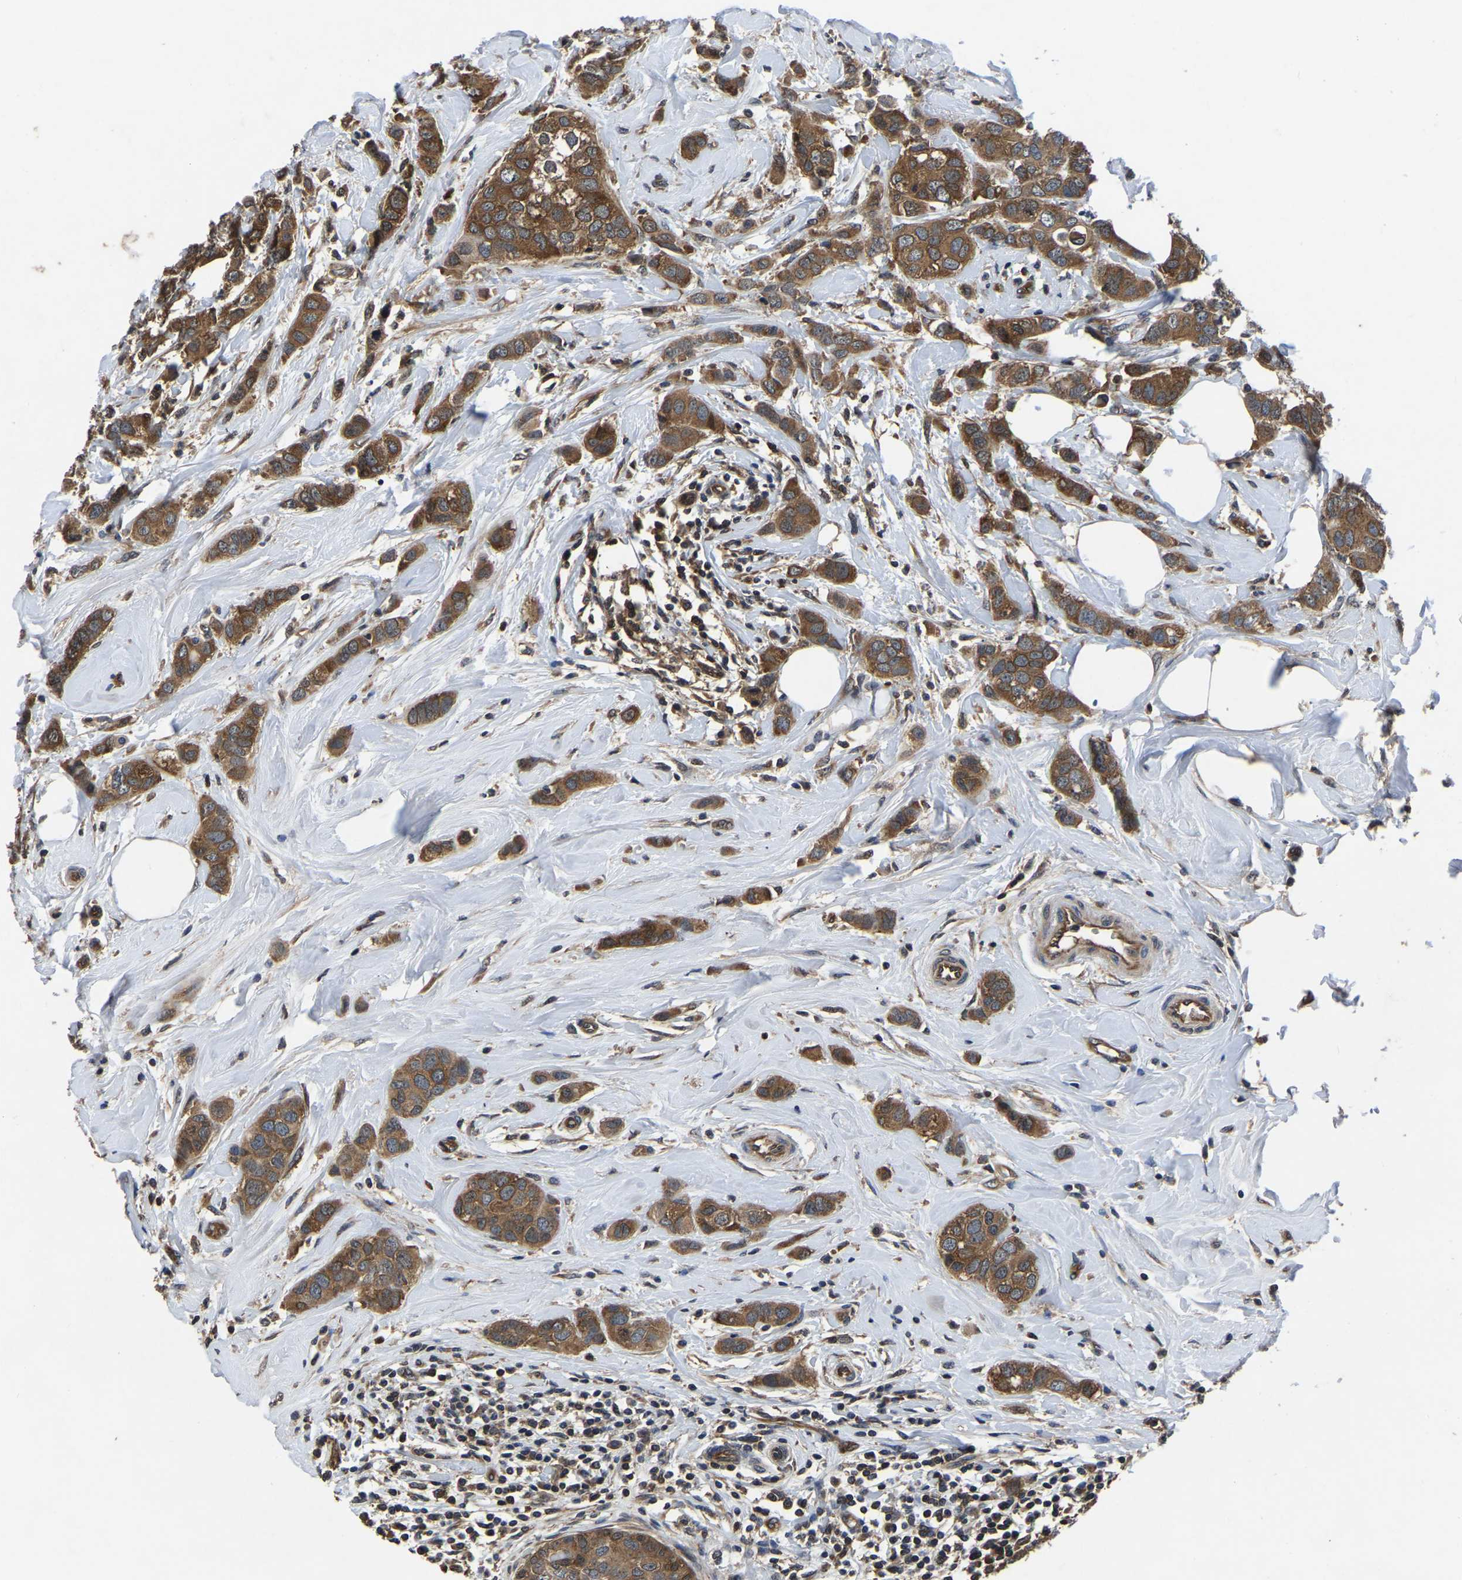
{"staining": {"intensity": "moderate", "quantity": ">75%", "location": "cytoplasmic/membranous"}, "tissue": "breast cancer", "cell_type": "Tumor cells", "image_type": "cancer", "snomed": [{"axis": "morphology", "description": "Duct carcinoma"}, {"axis": "topography", "description": "Breast"}], "caption": "Immunohistochemistry staining of infiltrating ductal carcinoma (breast), which exhibits medium levels of moderate cytoplasmic/membranous positivity in approximately >75% of tumor cells indicating moderate cytoplasmic/membranous protein expression. The staining was performed using DAB (brown) for protein detection and nuclei were counterstained in hematoxylin (blue).", "gene": "FGD5", "patient": {"sex": "female", "age": 50}}